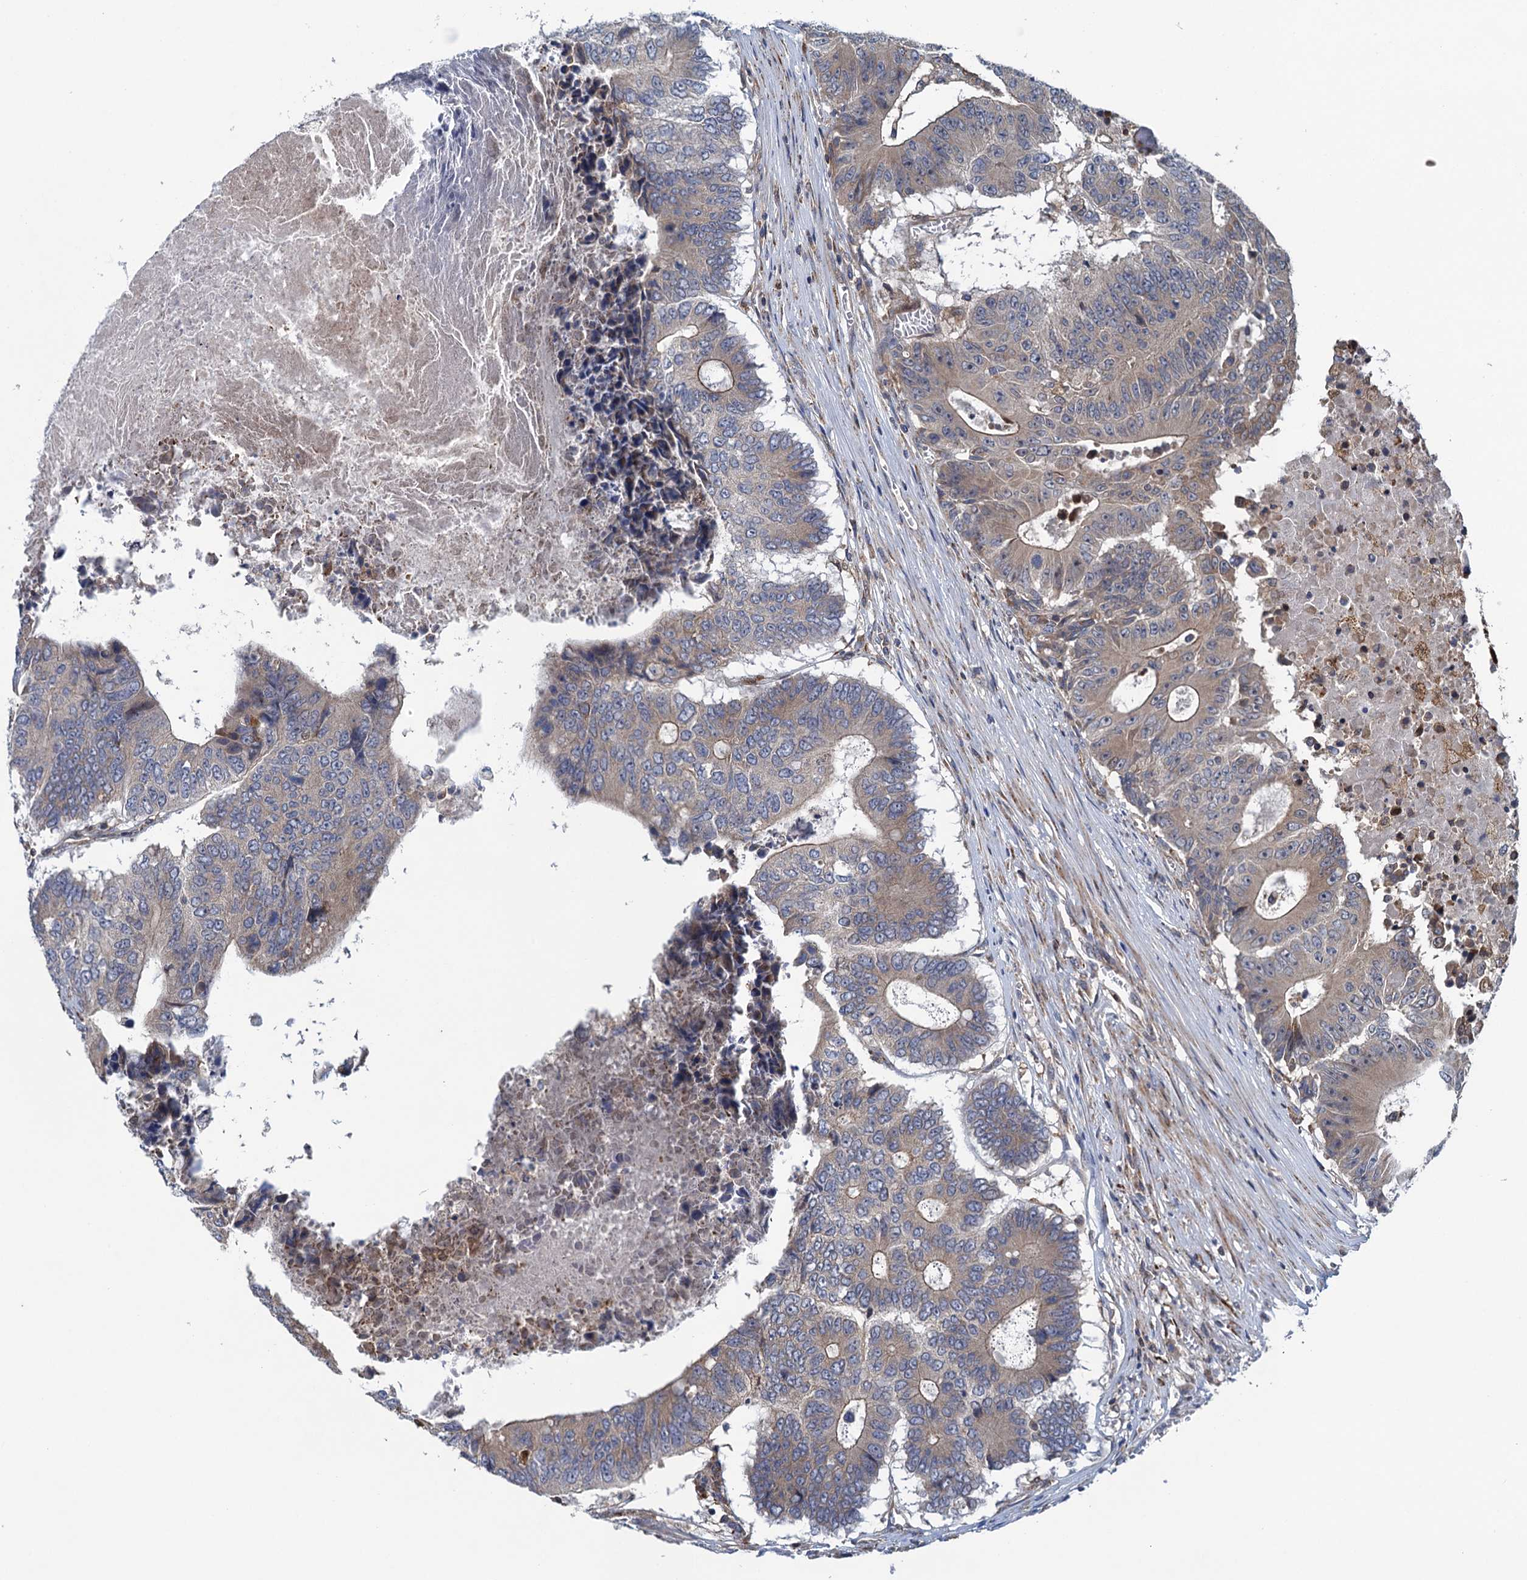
{"staining": {"intensity": "weak", "quantity": ">75%", "location": "cytoplasmic/membranous"}, "tissue": "colorectal cancer", "cell_type": "Tumor cells", "image_type": "cancer", "snomed": [{"axis": "morphology", "description": "Adenocarcinoma, NOS"}, {"axis": "topography", "description": "Colon"}], "caption": "Immunohistochemistry image of colorectal adenocarcinoma stained for a protein (brown), which demonstrates low levels of weak cytoplasmic/membranous positivity in about >75% of tumor cells.", "gene": "CNTN5", "patient": {"sex": "male", "age": 87}}